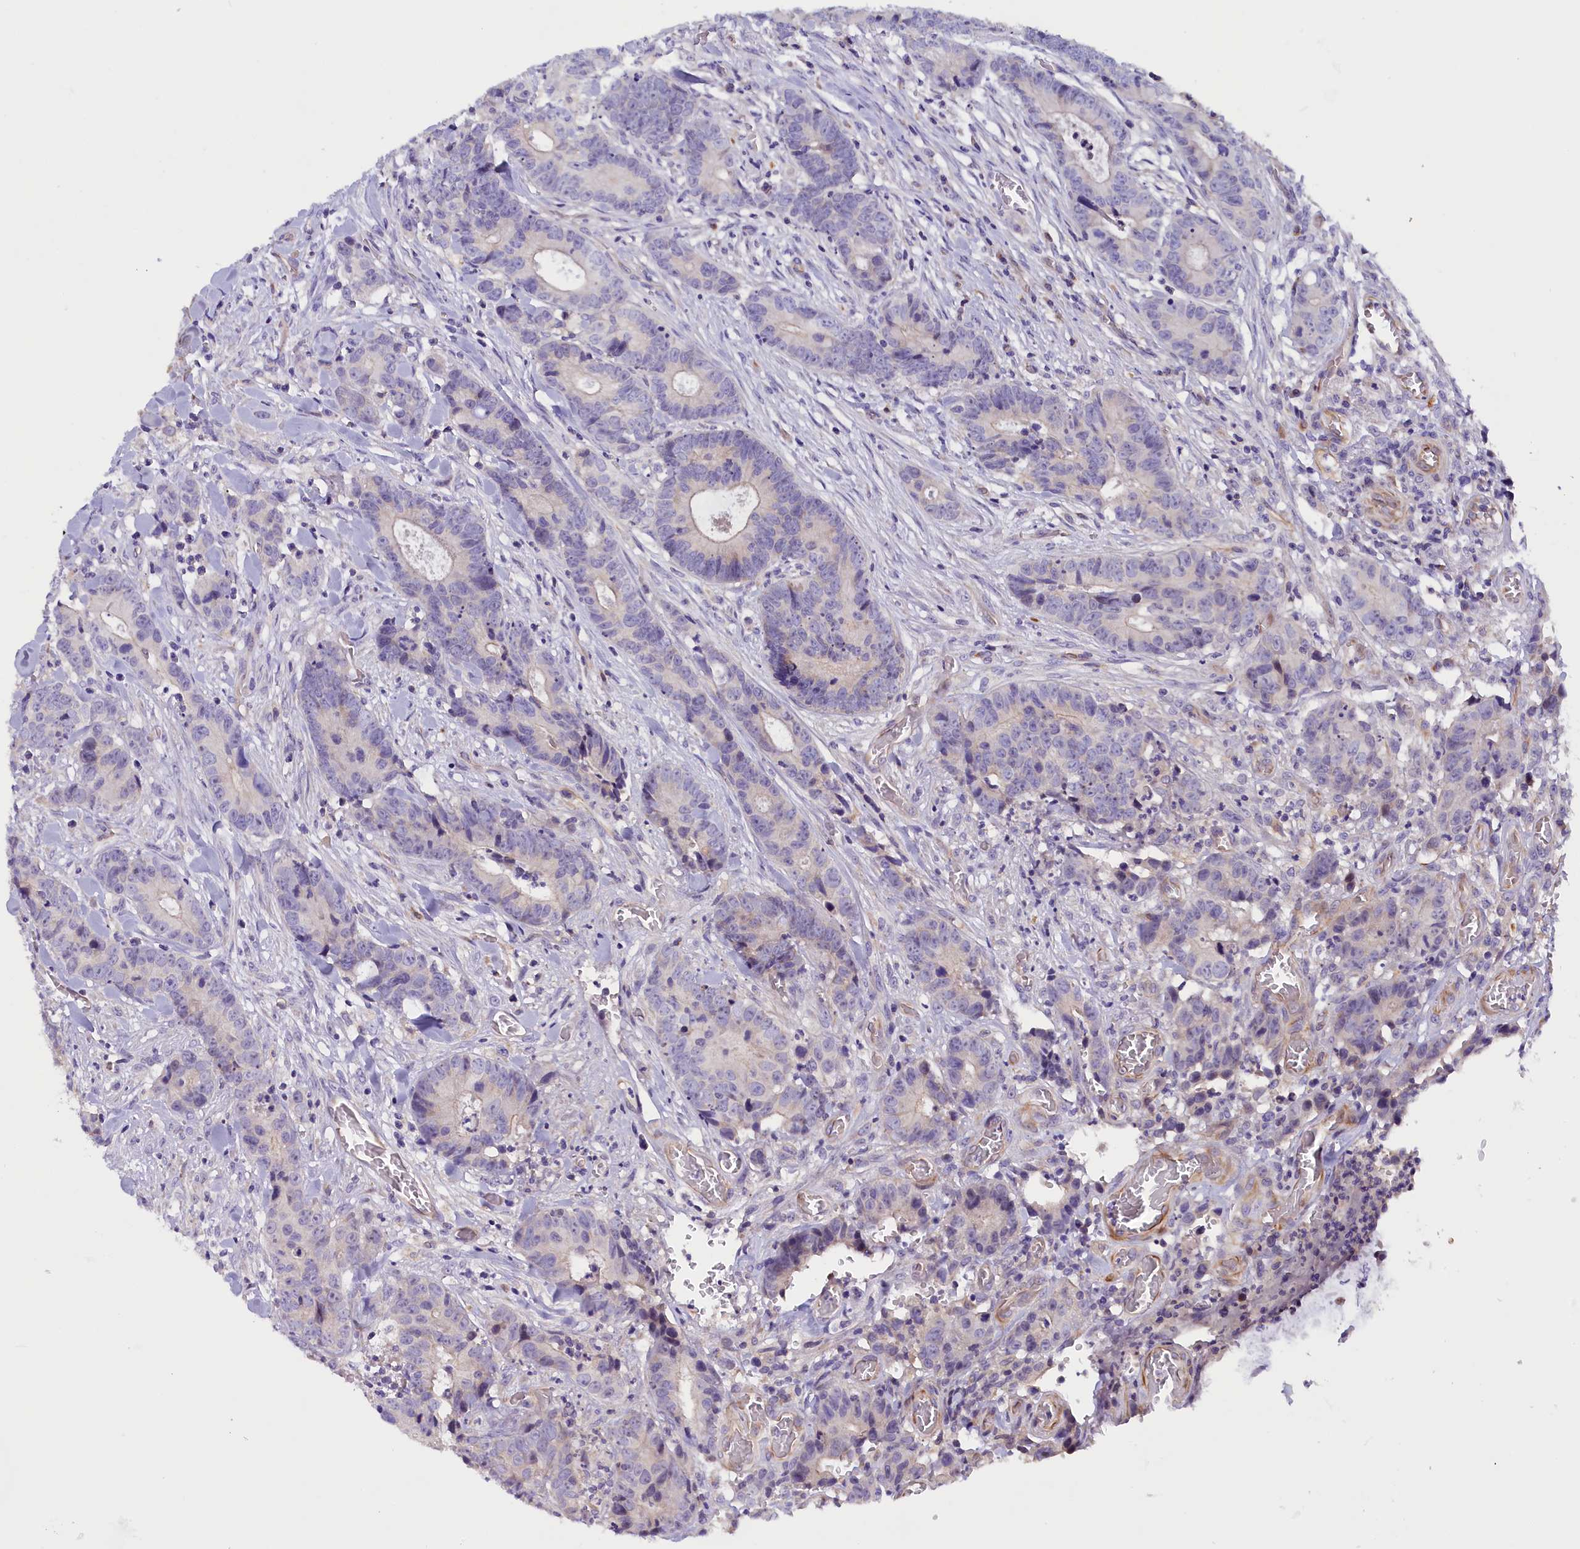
{"staining": {"intensity": "negative", "quantity": "none", "location": "none"}, "tissue": "colorectal cancer", "cell_type": "Tumor cells", "image_type": "cancer", "snomed": [{"axis": "morphology", "description": "Adenocarcinoma, NOS"}, {"axis": "topography", "description": "Colon"}], "caption": "This is an IHC micrograph of colorectal adenocarcinoma. There is no positivity in tumor cells.", "gene": "CCDC32", "patient": {"sex": "female", "age": 57}}